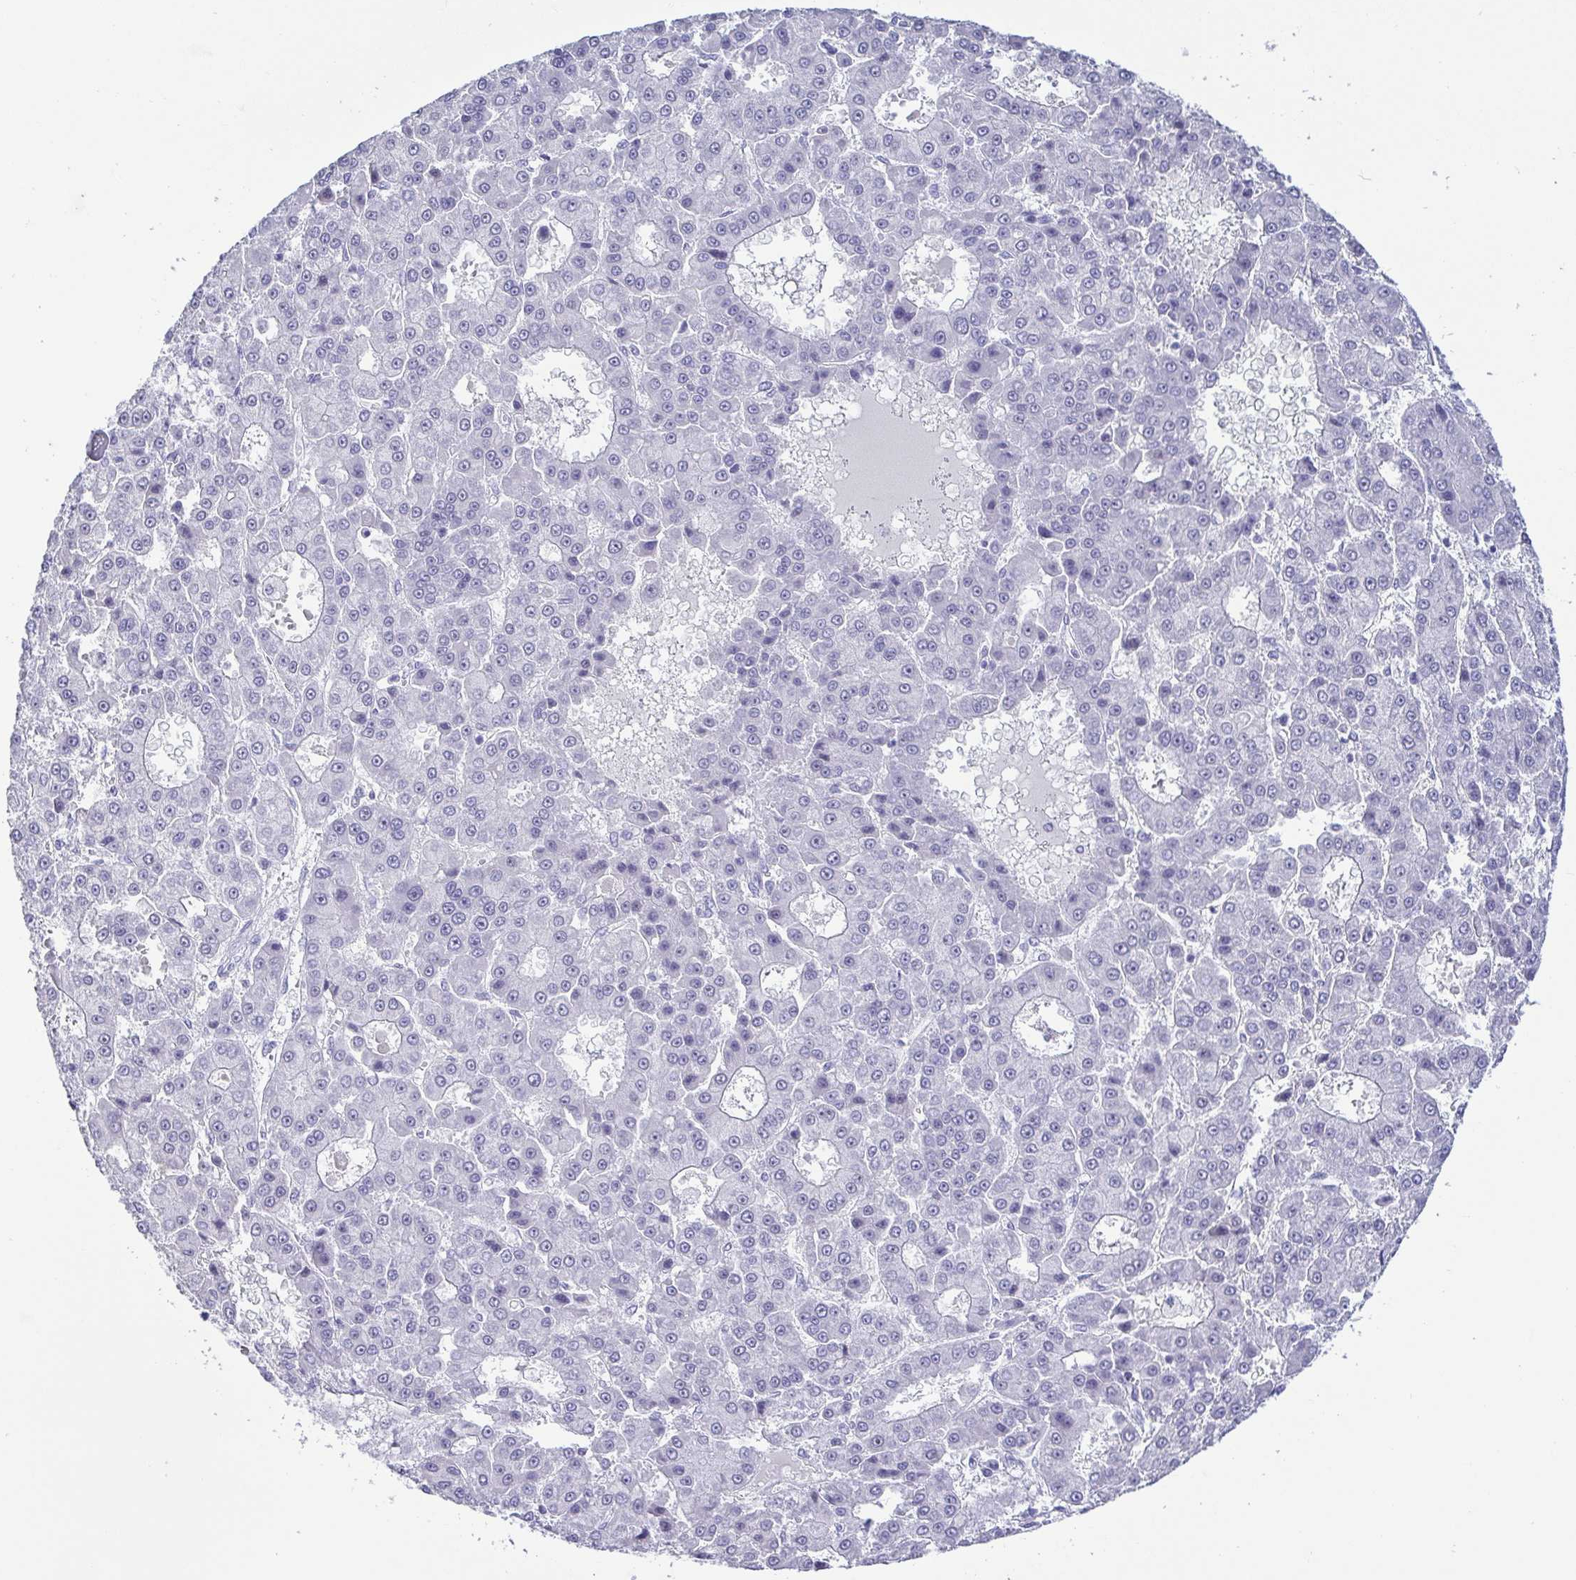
{"staining": {"intensity": "negative", "quantity": "none", "location": "none"}, "tissue": "liver cancer", "cell_type": "Tumor cells", "image_type": "cancer", "snomed": [{"axis": "morphology", "description": "Carcinoma, Hepatocellular, NOS"}, {"axis": "topography", "description": "Liver"}], "caption": "The immunohistochemistry (IHC) photomicrograph has no significant expression in tumor cells of liver cancer (hepatocellular carcinoma) tissue.", "gene": "BZW1", "patient": {"sex": "male", "age": 70}}